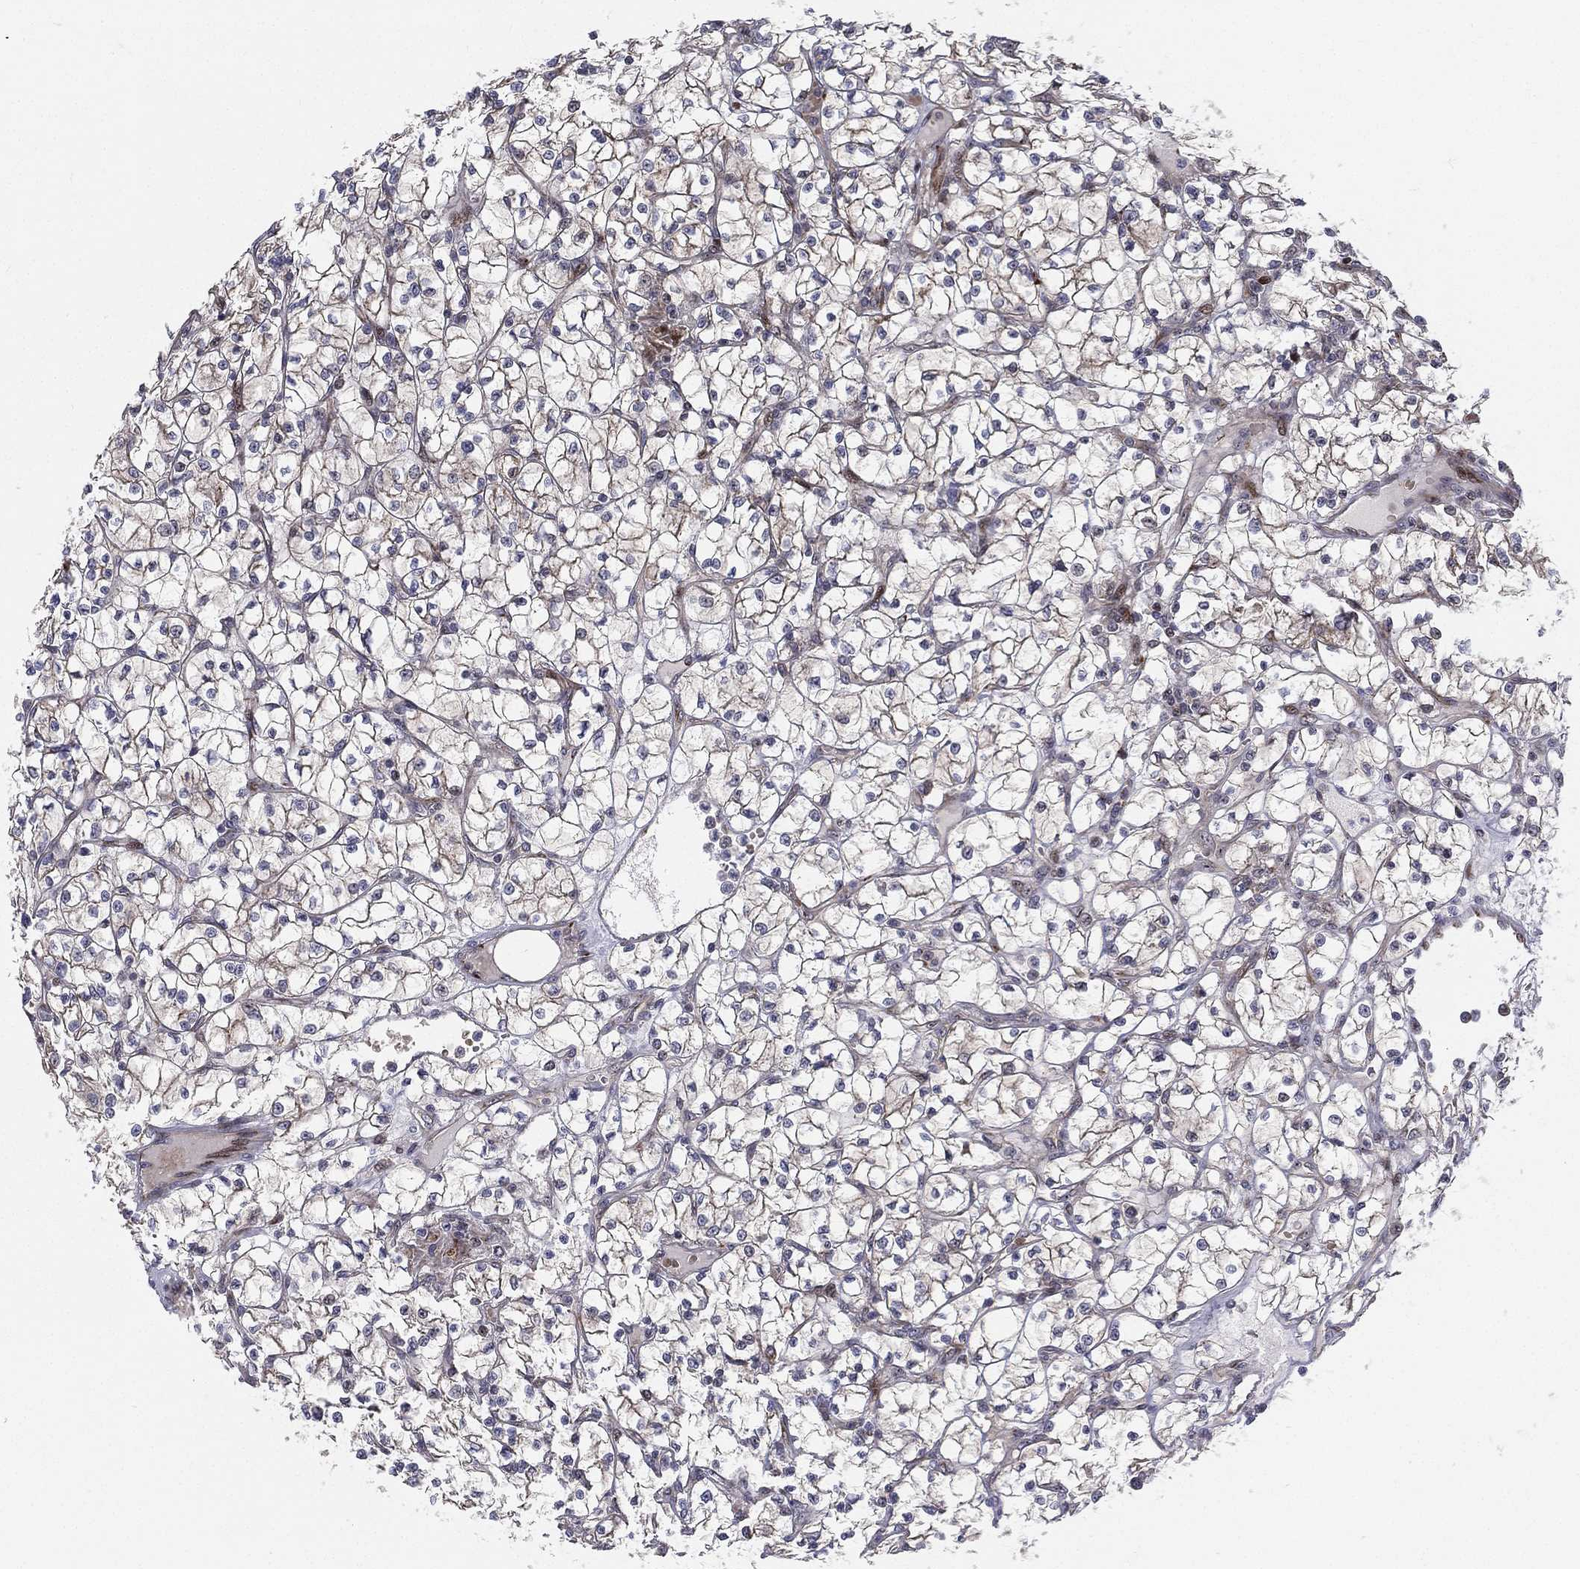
{"staining": {"intensity": "negative", "quantity": "none", "location": "none"}, "tissue": "renal cancer", "cell_type": "Tumor cells", "image_type": "cancer", "snomed": [{"axis": "morphology", "description": "Adenocarcinoma, NOS"}, {"axis": "topography", "description": "Kidney"}], "caption": "Human renal adenocarcinoma stained for a protein using immunohistochemistry (IHC) displays no staining in tumor cells.", "gene": "VHL", "patient": {"sex": "female", "age": 64}}